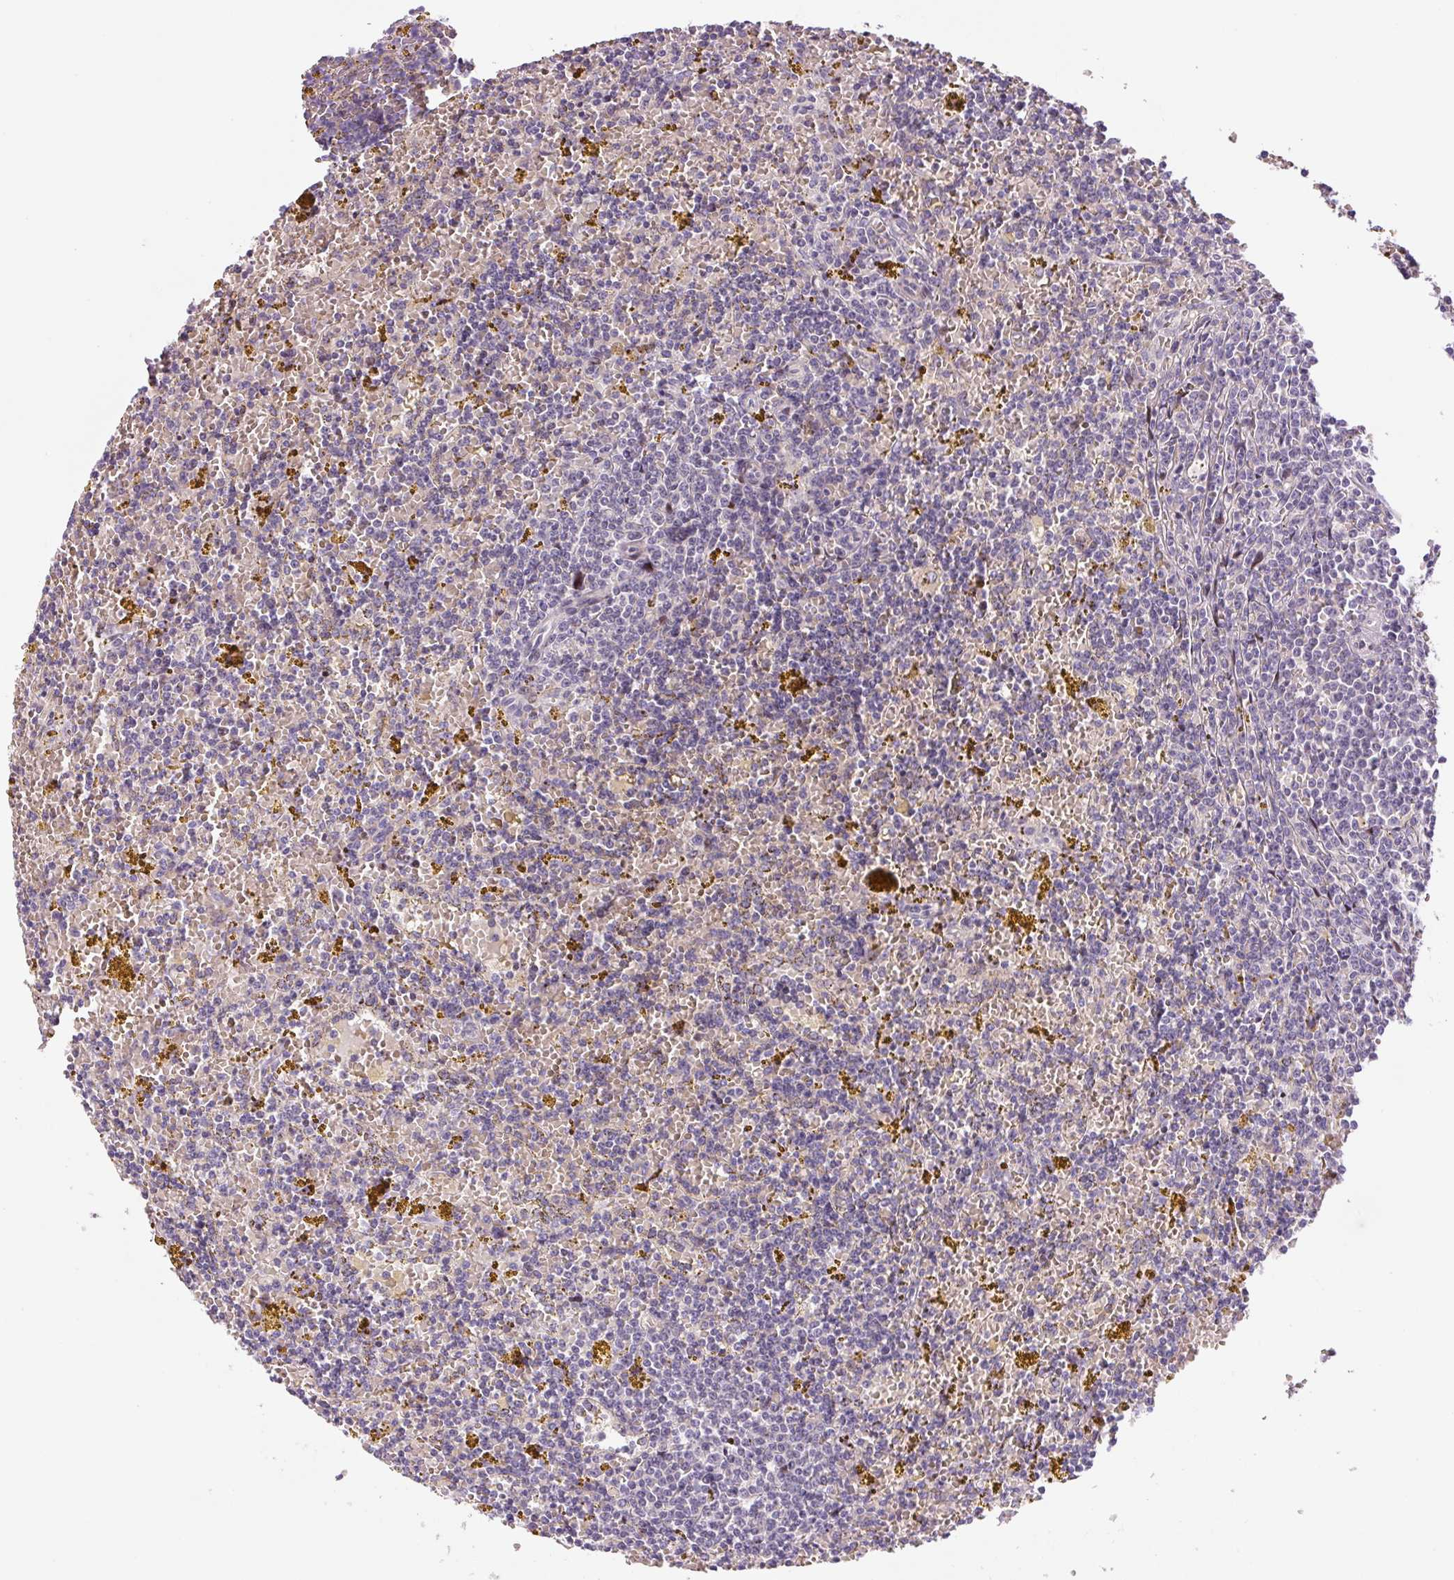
{"staining": {"intensity": "negative", "quantity": "none", "location": "none"}, "tissue": "lymphoma", "cell_type": "Tumor cells", "image_type": "cancer", "snomed": [{"axis": "morphology", "description": "Malignant lymphoma, non-Hodgkin's type, Low grade"}, {"axis": "topography", "description": "Spleen"}, {"axis": "topography", "description": "Lymph node"}], "caption": "Immunohistochemistry (IHC) of human malignant lymphoma, non-Hodgkin's type (low-grade) exhibits no expression in tumor cells. (Stains: DAB (3,3'-diaminobenzidine) immunohistochemistry with hematoxylin counter stain, Microscopy: brightfield microscopy at high magnification).", "gene": "YIF1B", "patient": {"sex": "female", "age": 66}}